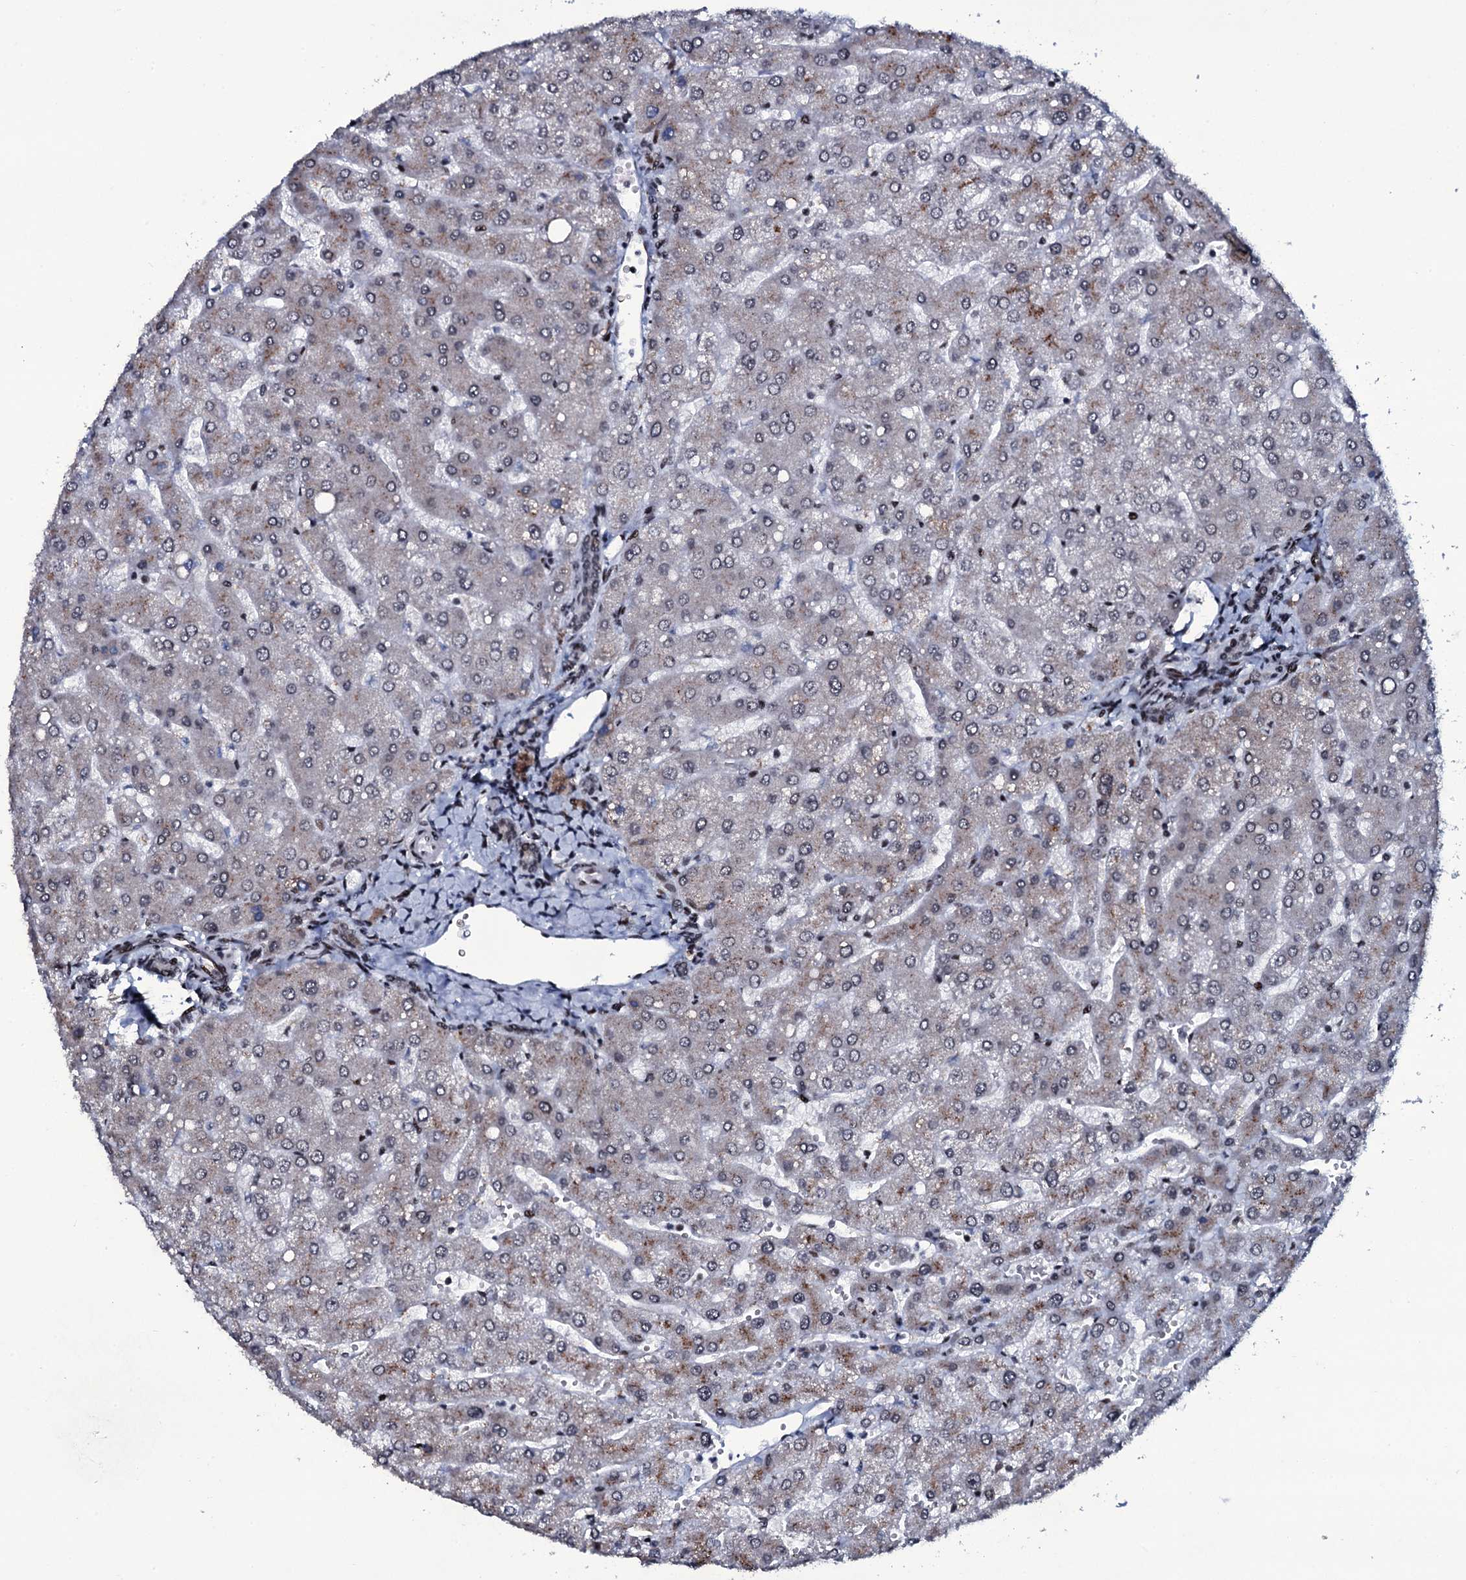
{"staining": {"intensity": "moderate", "quantity": "<25%", "location": "nuclear"}, "tissue": "liver", "cell_type": "Cholangiocytes", "image_type": "normal", "snomed": [{"axis": "morphology", "description": "Normal tissue, NOS"}, {"axis": "topography", "description": "Liver"}], "caption": "An immunohistochemistry photomicrograph of unremarkable tissue is shown. Protein staining in brown highlights moderate nuclear positivity in liver within cholangiocytes. (IHC, brightfield microscopy, high magnification).", "gene": "ZMIZ2", "patient": {"sex": "male", "age": 55}}